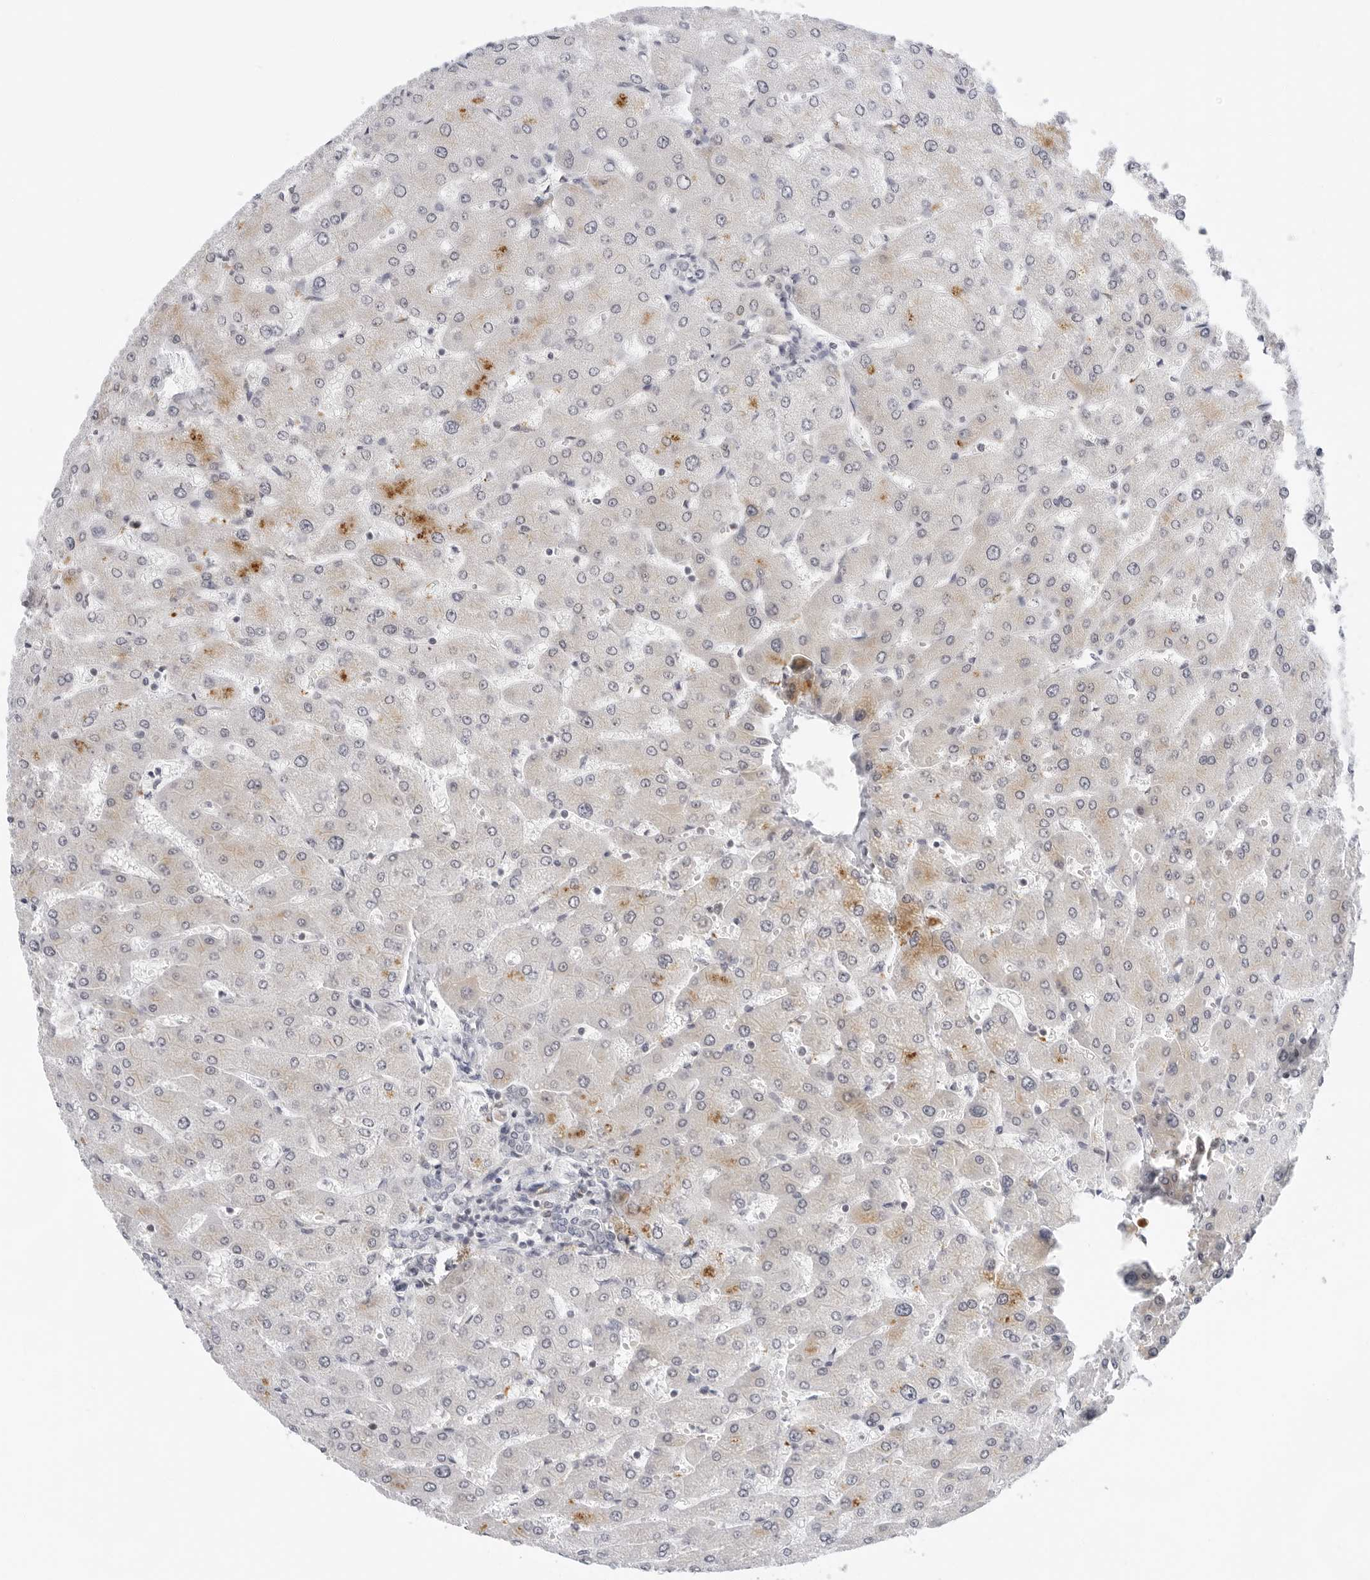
{"staining": {"intensity": "negative", "quantity": "none", "location": "none"}, "tissue": "liver", "cell_type": "Cholangiocytes", "image_type": "normal", "snomed": [{"axis": "morphology", "description": "Normal tissue, NOS"}, {"axis": "topography", "description": "Liver"}], "caption": "Immunohistochemistry histopathology image of normal liver: human liver stained with DAB (3,3'-diaminobenzidine) demonstrates no significant protein expression in cholangiocytes.", "gene": "CIART", "patient": {"sex": "male", "age": 55}}